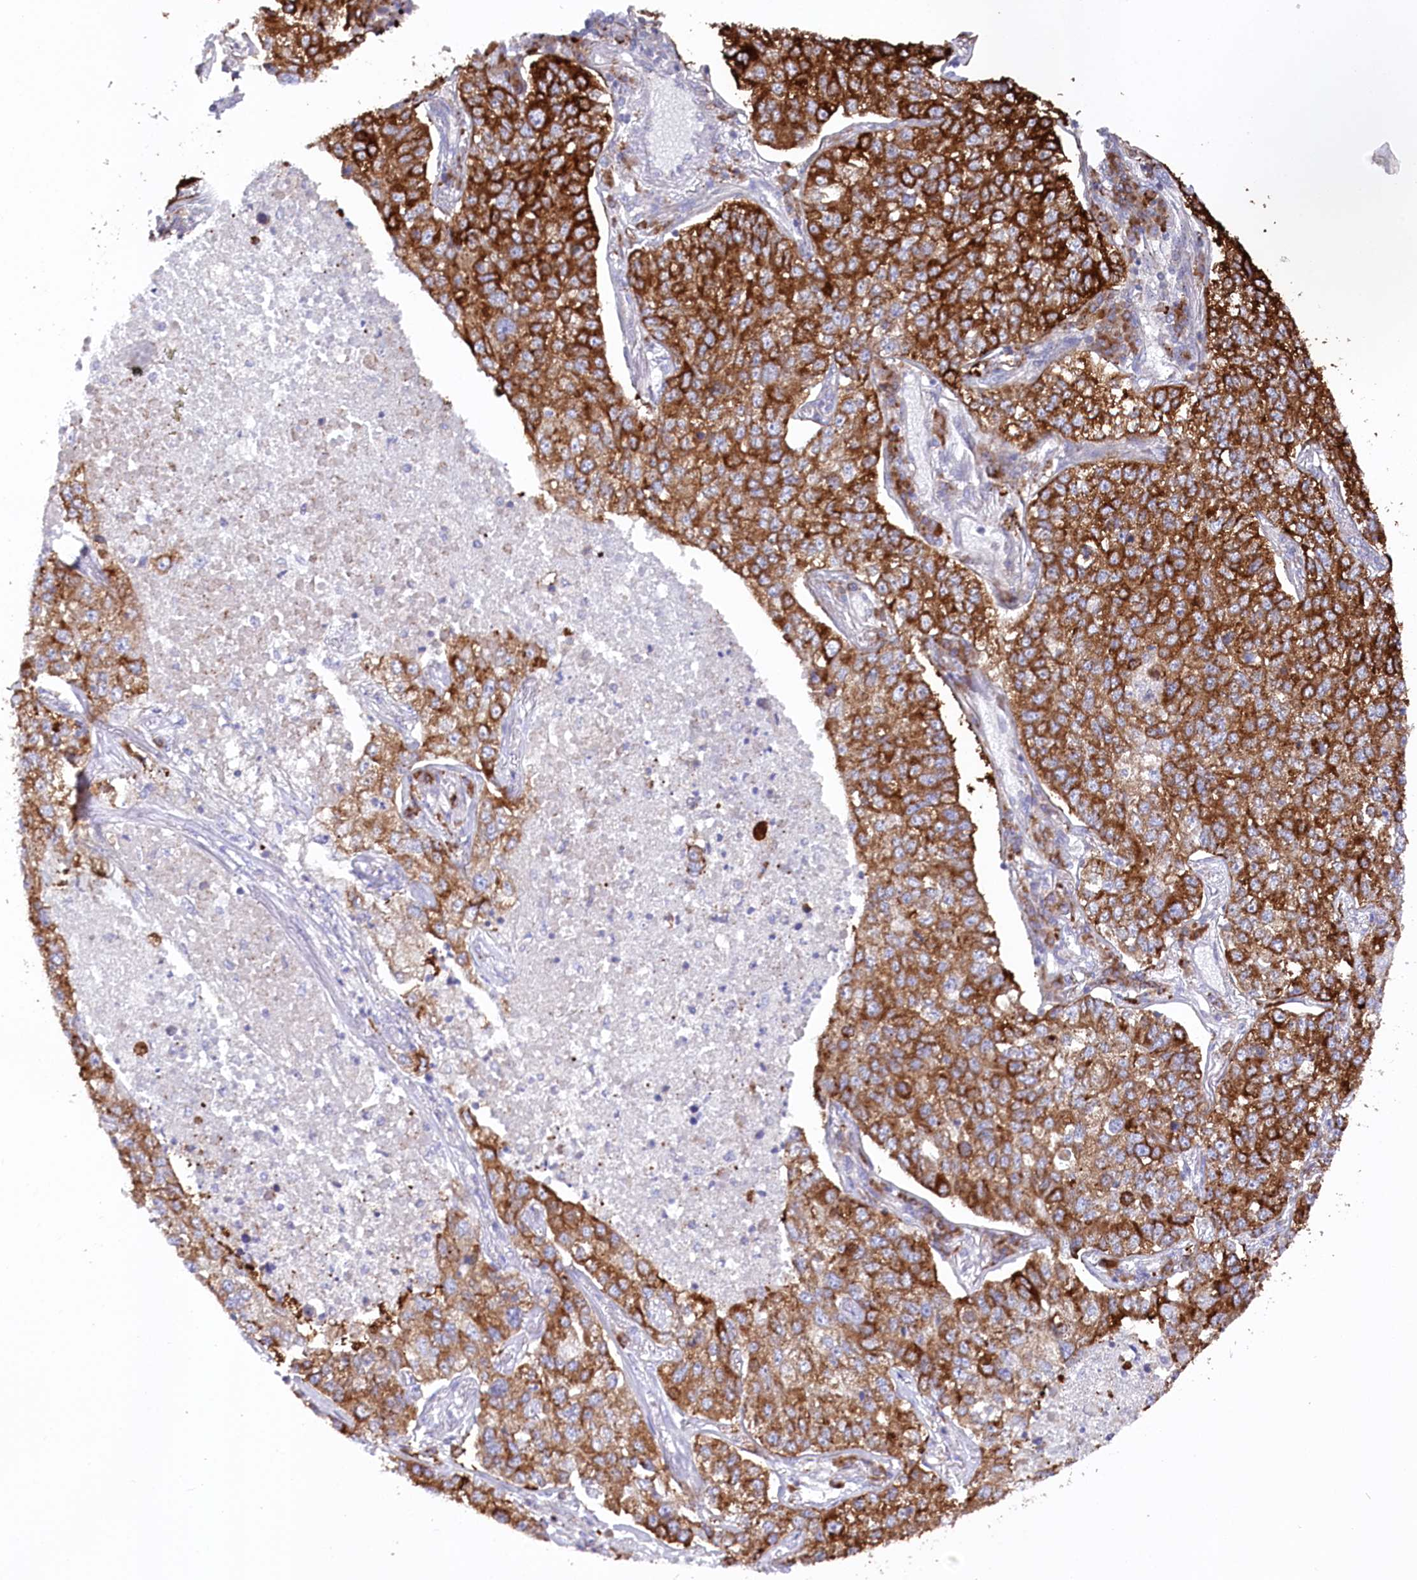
{"staining": {"intensity": "strong", "quantity": ">75%", "location": "cytoplasmic/membranous"}, "tissue": "lung cancer", "cell_type": "Tumor cells", "image_type": "cancer", "snomed": [{"axis": "morphology", "description": "Adenocarcinoma, NOS"}, {"axis": "topography", "description": "Lung"}], "caption": "DAB immunohistochemical staining of lung cancer (adenocarcinoma) demonstrates strong cytoplasmic/membranous protein positivity in about >75% of tumor cells.", "gene": "POGLUT1", "patient": {"sex": "male", "age": 49}}